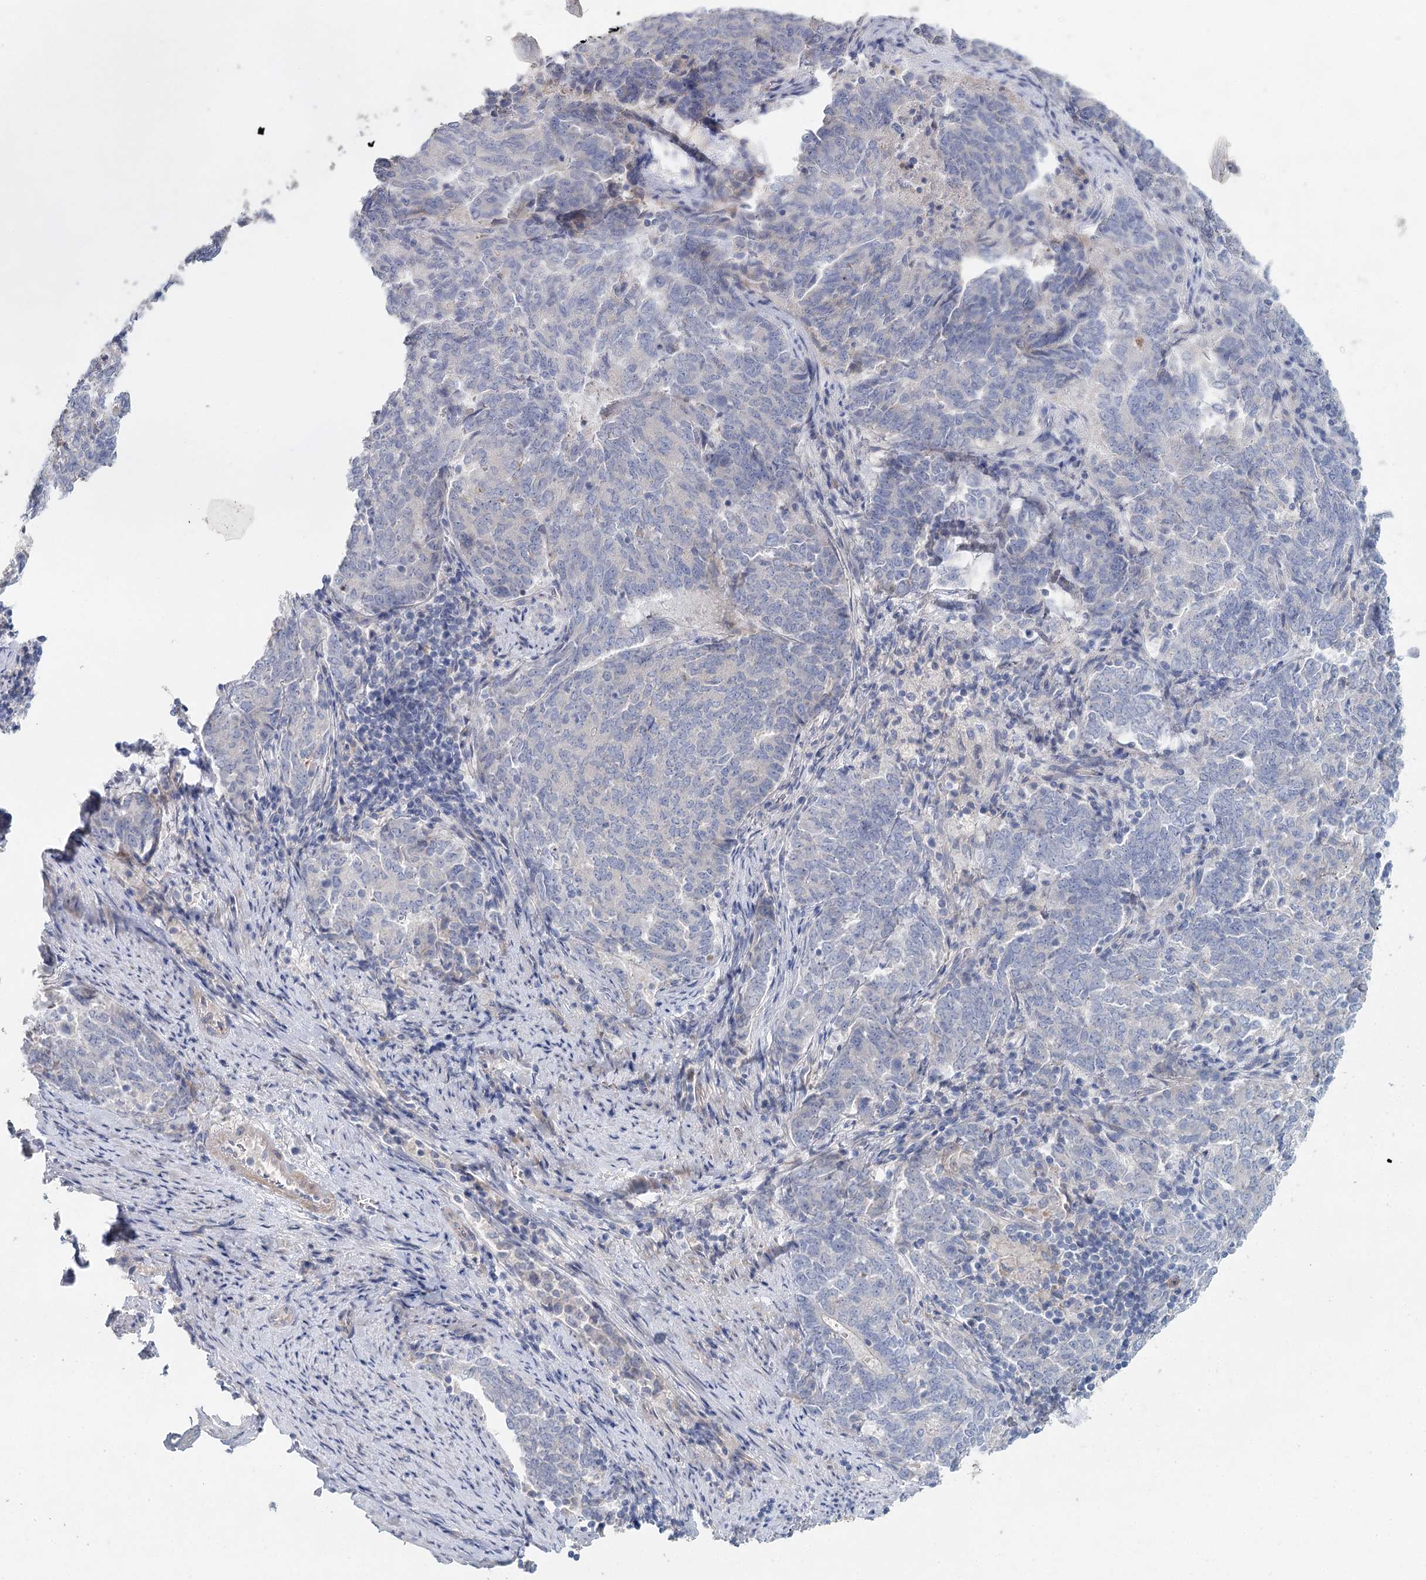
{"staining": {"intensity": "negative", "quantity": "none", "location": "none"}, "tissue": "endometrial cancer", "cell_type": "Tumor cells", "image_type": "cancer", "snomed": [{"axis": "morphology", "description": "Adenocarcinoma, NOS"}, {"axis": "topography", "description": "Endometrium"}], "caption": "A histopathology image of endometrial cancer (adenocarcinoma) stained for a protein shows no brown staining in tumor cells. (DAB IHC with hematoxylin counter stain).", "gene": "MYL6B", "patient": {"sex": "female", "age": 80}}